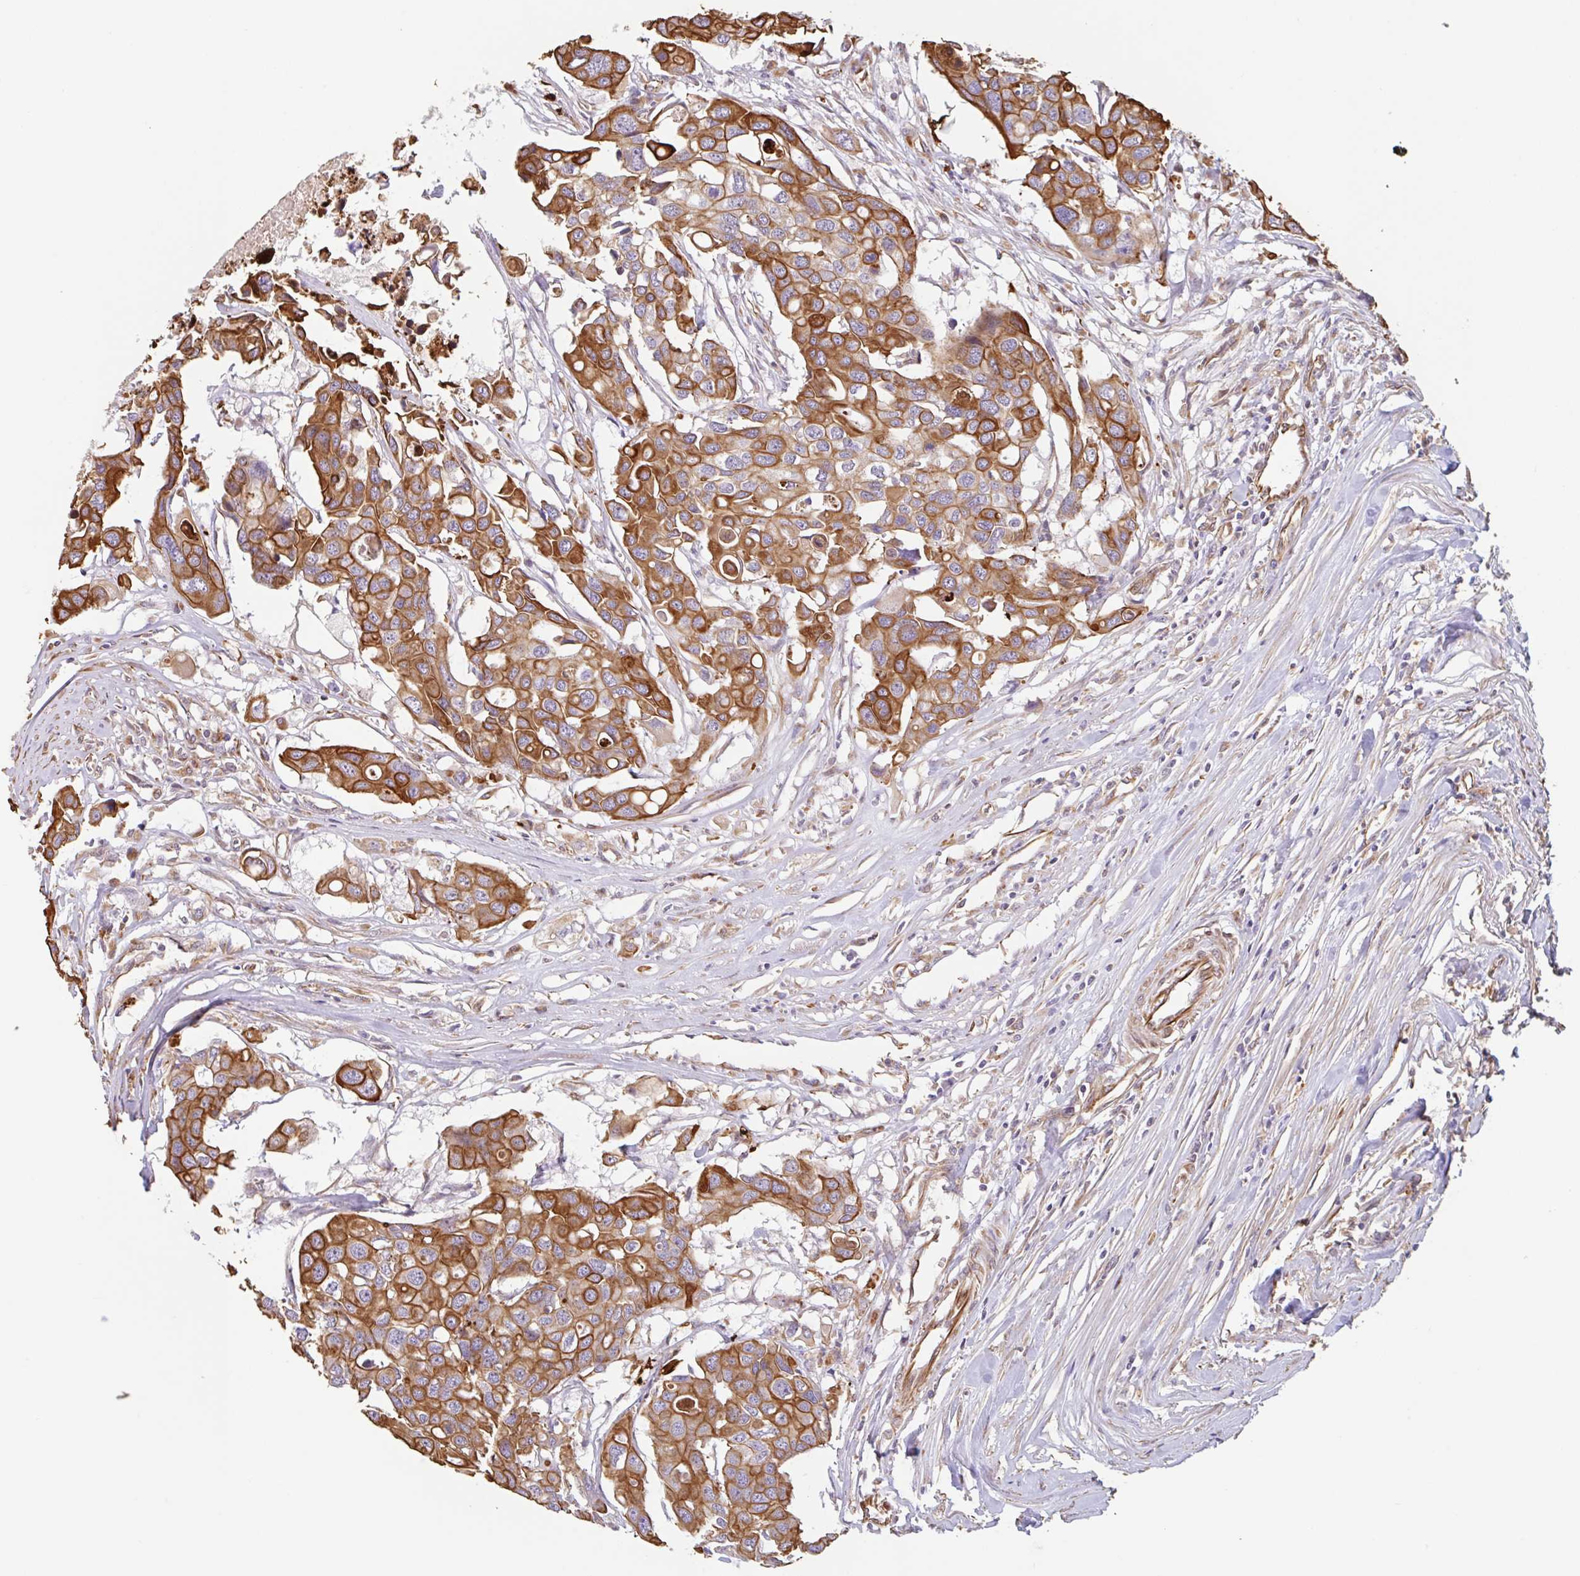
{"staining": {"intensity": "moderate", "quantity": ">75%", "location": "cytoplasmic/membranous"}, "tissue": "colorectal cancer", "cell_type": "Tumor cells", "image_type": "cancer", "snomed": [{"axis": "morphology", "description": "Adenocarcinoma, NOS"}, {"axis": "topography", "description": "Colon"}], "caption": "The immunohistochemical stain labels moderate cytoplasmic/membranous expression in tumor cells of adenocarcinoma (colorectal) tissue. The staining is performed using DAB (3,3'-diaminobenzidine) brown chromogen to label protein expression. The nuclei are counter-stained blue using hematoxylin.", "gene": "ZNF790", "patient": {"sex": "male", "age": 77}}